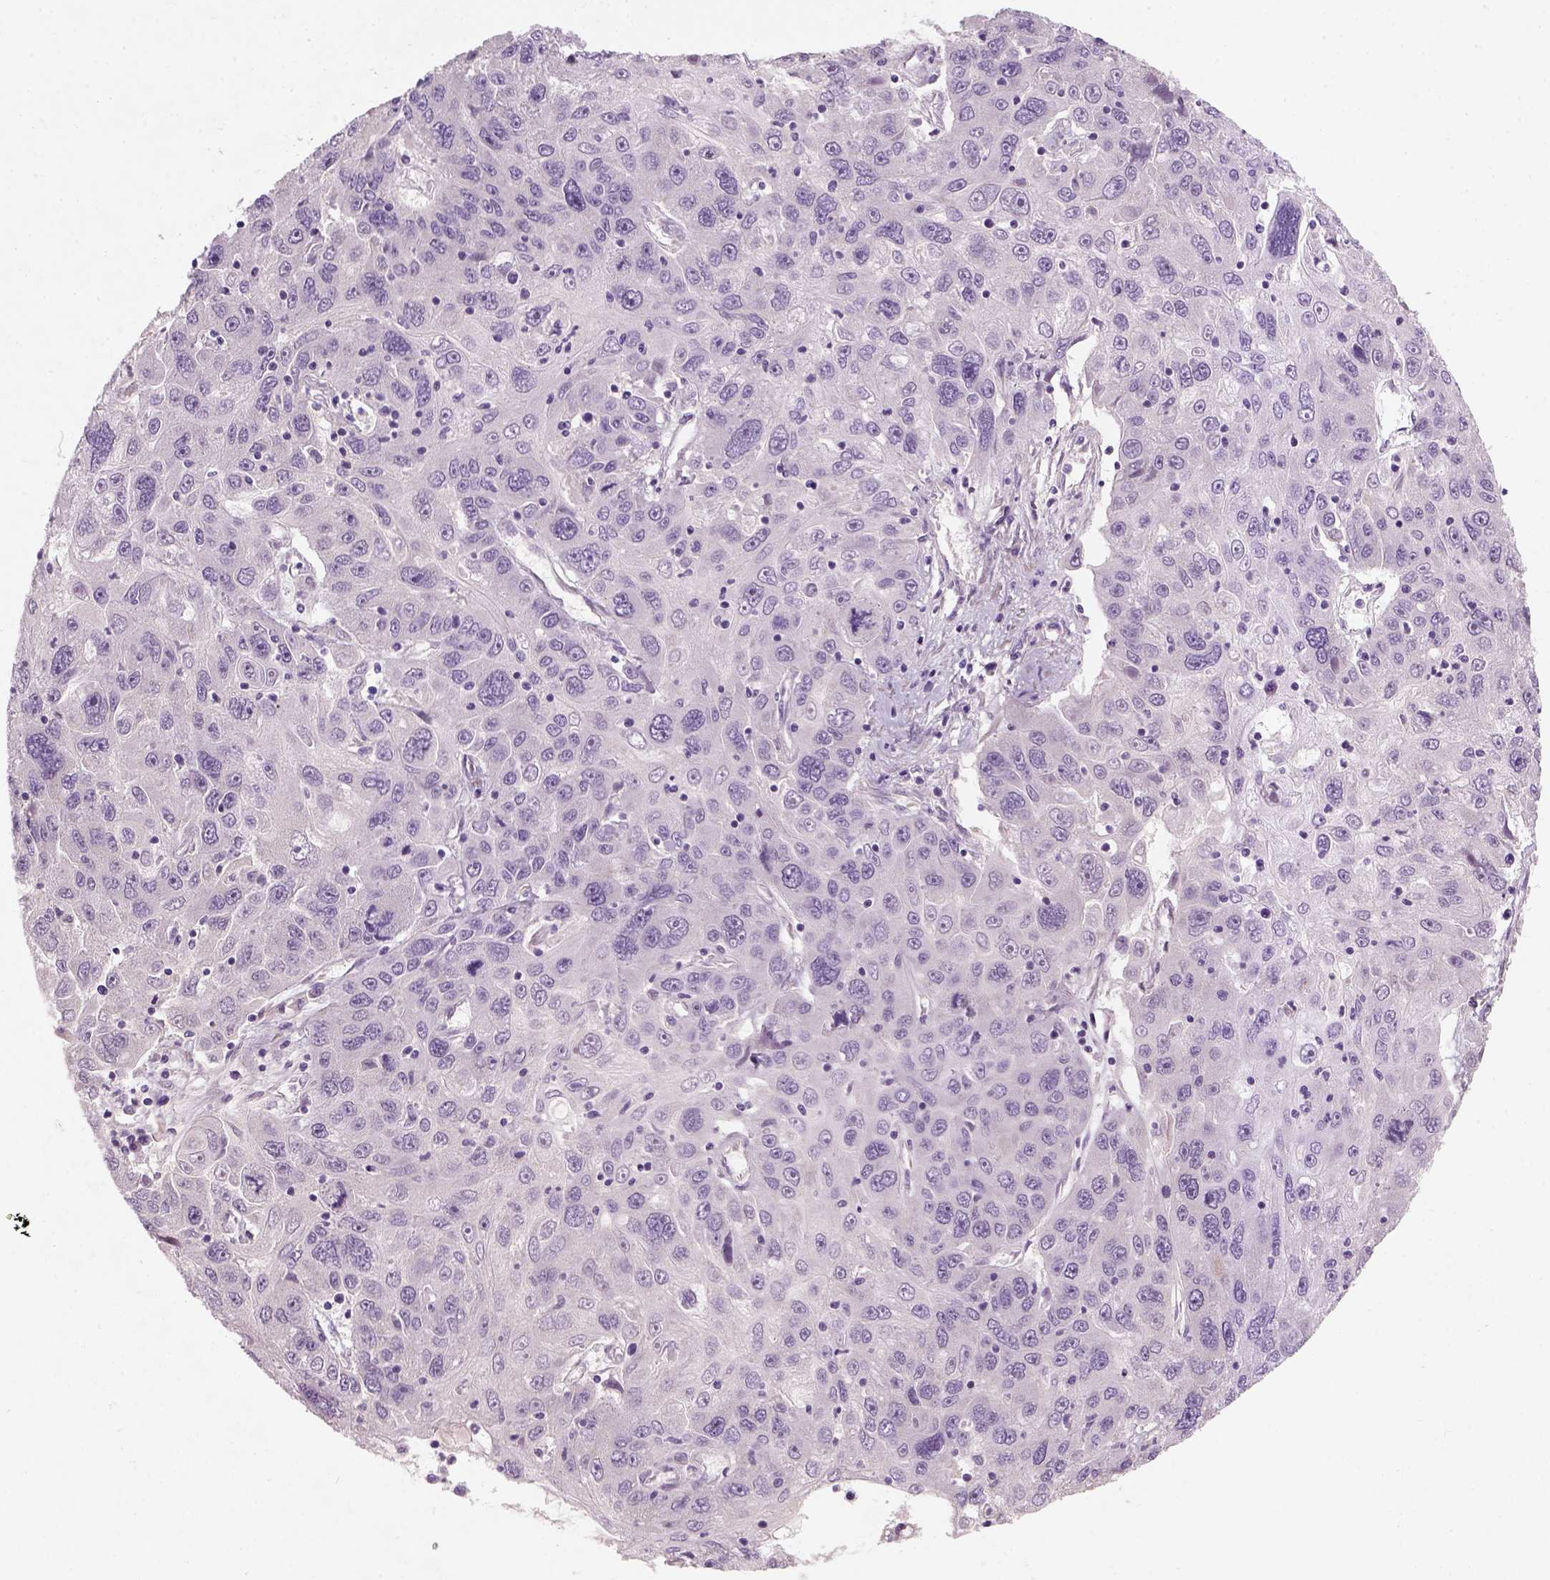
{"staining": {"intensity": "negative", "quantity": "none", "location": "none"}, "tissue": "stomach cancer", "cell_type": "Tumor cells", "image_type": "cancer", "snomed": [{"axis": "morphology", "description": "Adenocarcinoma, NOS"}, {"axis": "topography", "description": "Stomach"}], "caption": "Histopathology image shows no protein staining in tumor cells of stomach cancer tissue.", "gene": "NUDT6", "patient": {"sex": "male", "age": 56}}